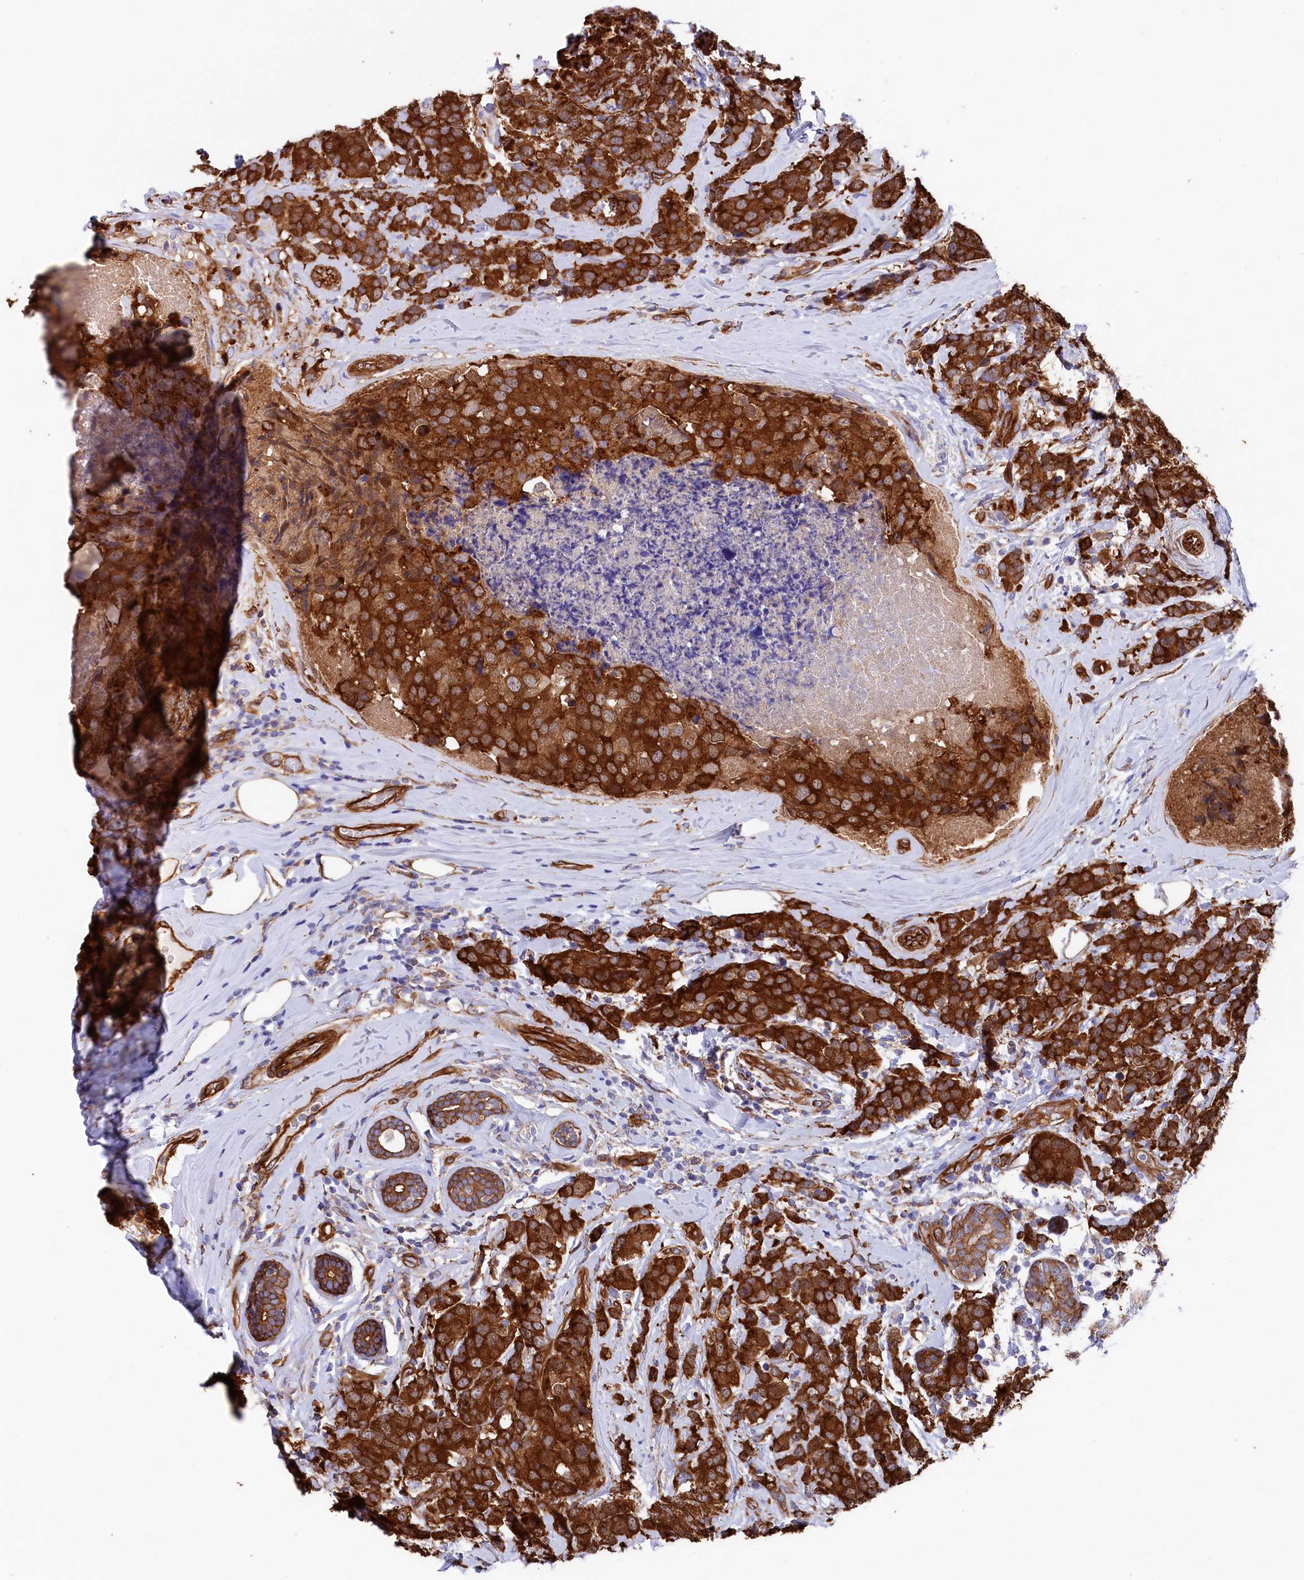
{"staining": {"intensity": "strong", "quantity": ">75%", "location": "cytoplasmic/membranous"}, "tissue": "breast cancer", "cell_type": "Tumor cells", "image_type": "cancer", "snomed": [{"axis": "morphology", "description": "Lobular carcinoma"}, {"axis": "topography", "description": "Breast"}], "caption": "Protein staining reveals strong cytoplasmic/membranous expression in approximately >75% of tumor cells in breast cancer. (Stains: DAB in brown, nuclei in blue, Microscopy: brightfield microscopy at high magnification).", "gene": "TNKS1BP1", "patient": {"sex": "female", "age": 59}}